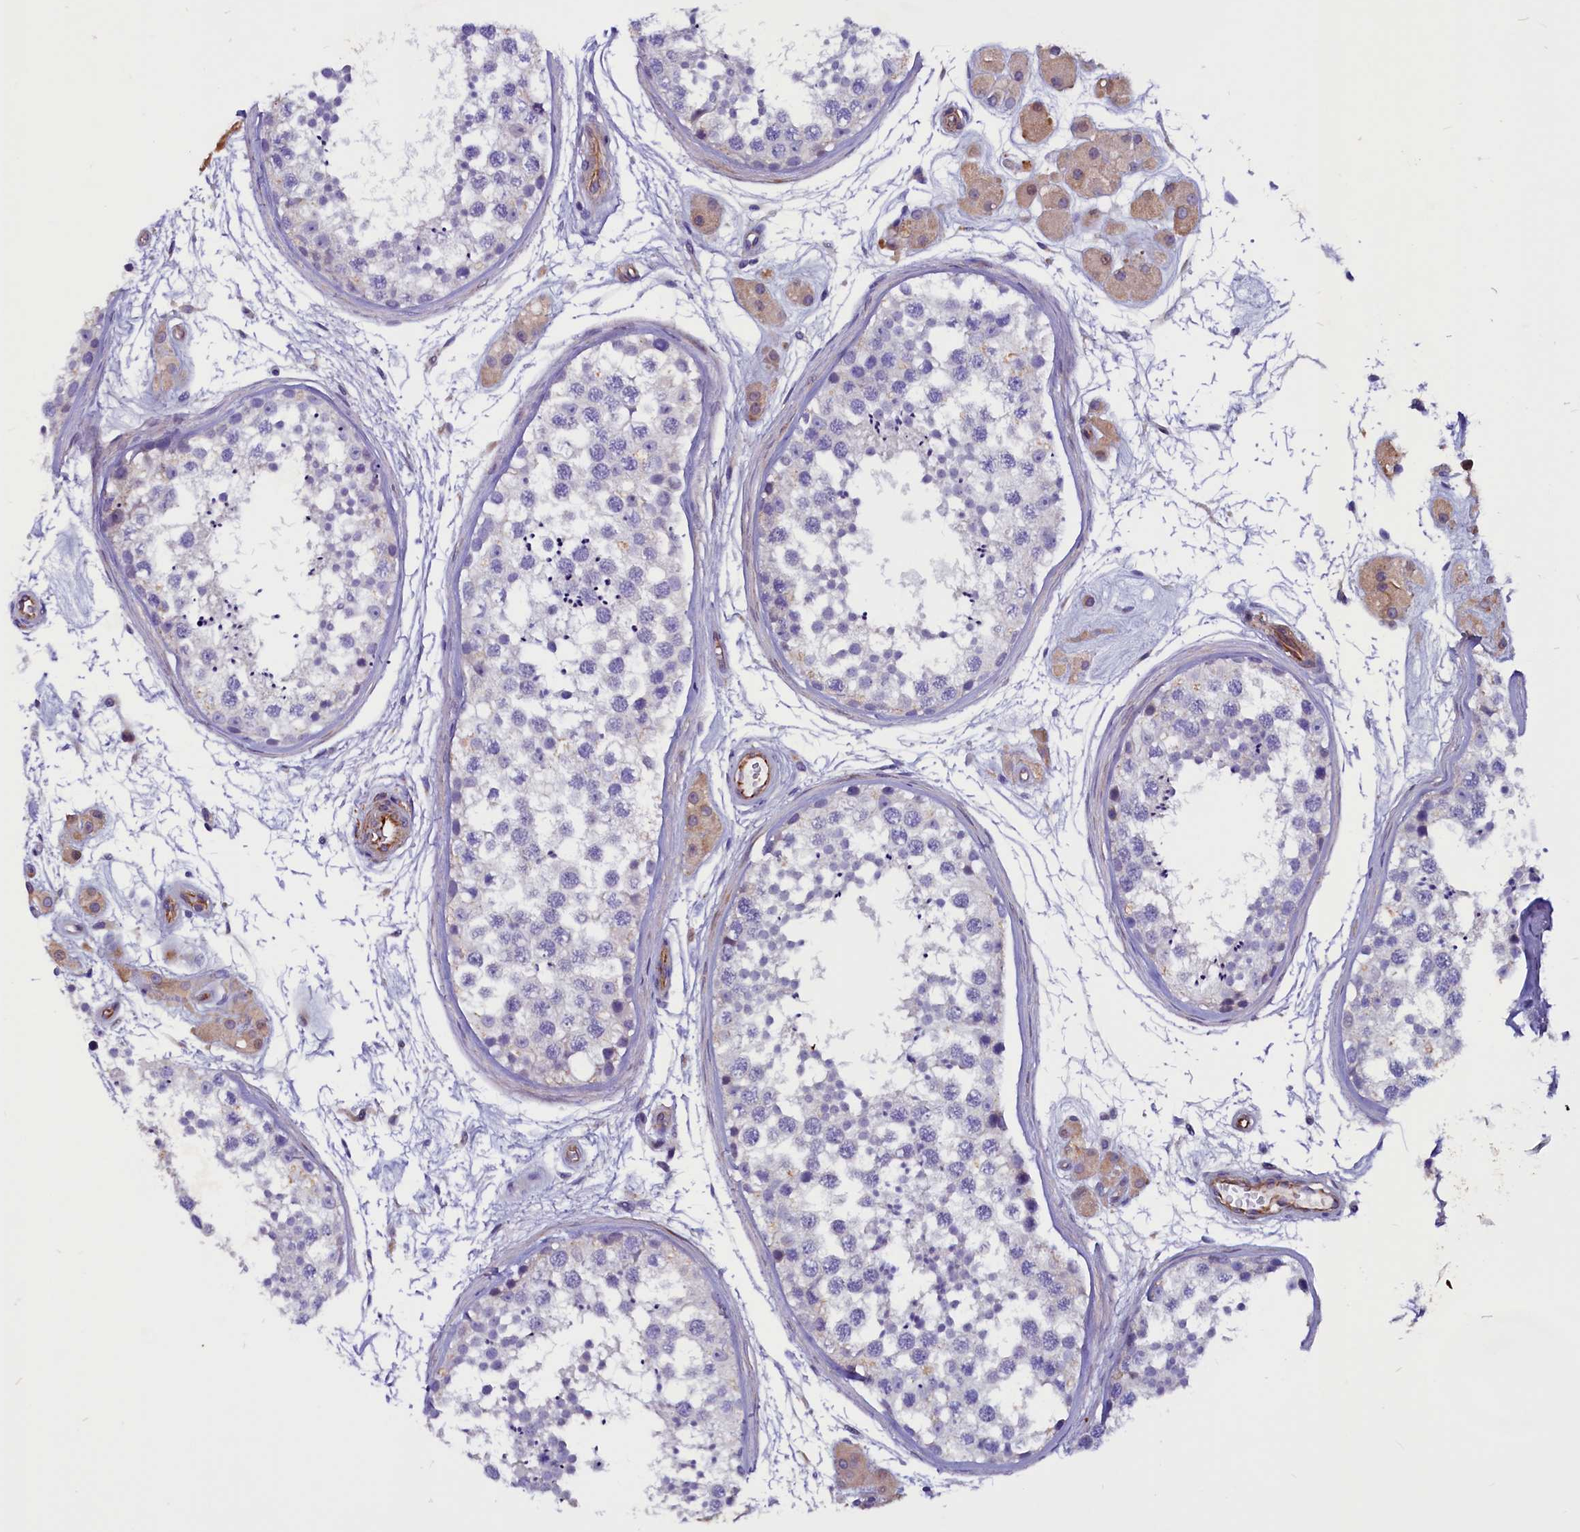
{"staining": {"intensity": "negative", "quantity": "none", "location": "none"}, "tissue": "testis", "cell_type": "Cells in seminiferous ducts", "image_type": "normal", "snomed": [{"axis": "morphology", "description": "Normal tissue, NOS"}, {"axis": "topography", "description": "Testis"}], "caption": "Immunohistochemistry (IHC) of benign human testis reveals no positivity in cells in seminiferous ducts. (DAB IHC visualized using brightfield microscopy, high magnification).", "gene": "ZNF749", "patient": {"sex": "male", "age": 56}}